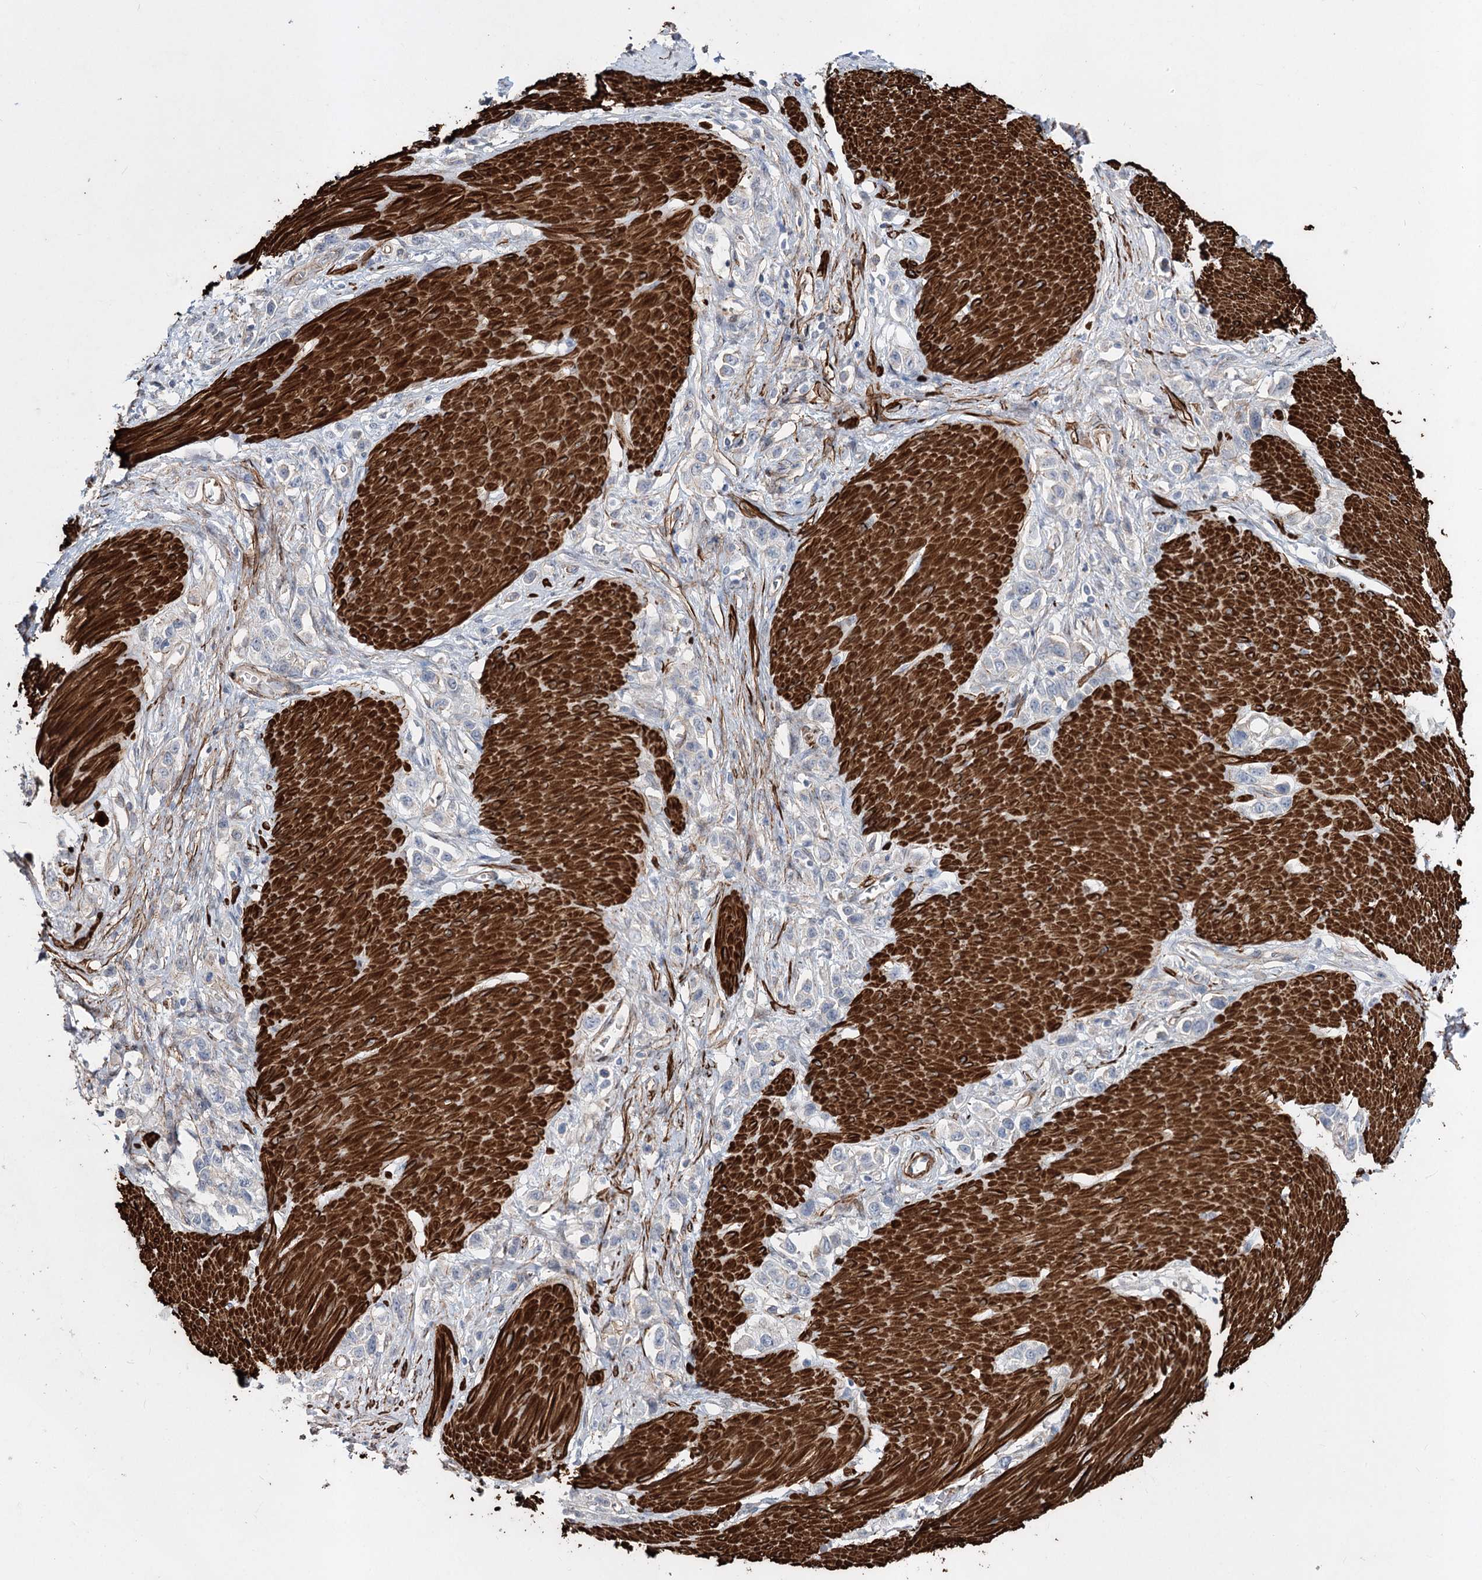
{"staining": {"intensity": "negative", "quantity": "none", "location": "none"}, "tissue": "stomach cancer", "cell_type": "Tumor cells", "image_type": "cancer", "snomed": [{"axis": "morphology", "description": "Normal tissue, NOS"}, {"axis": "morphology", "description": "Adenocarcinoma, NOS"}, {"axis": "topography", "description": "Stomach, upper"}, {"axis": "topography", "description": "Stomach"}], "caption": "The photomicrograph demonstrates no staining of tumor cells in adenocarcinoma (stomach).", "gene": "ARHGAP20", "patient": {"sex": "female", "age": 65}}